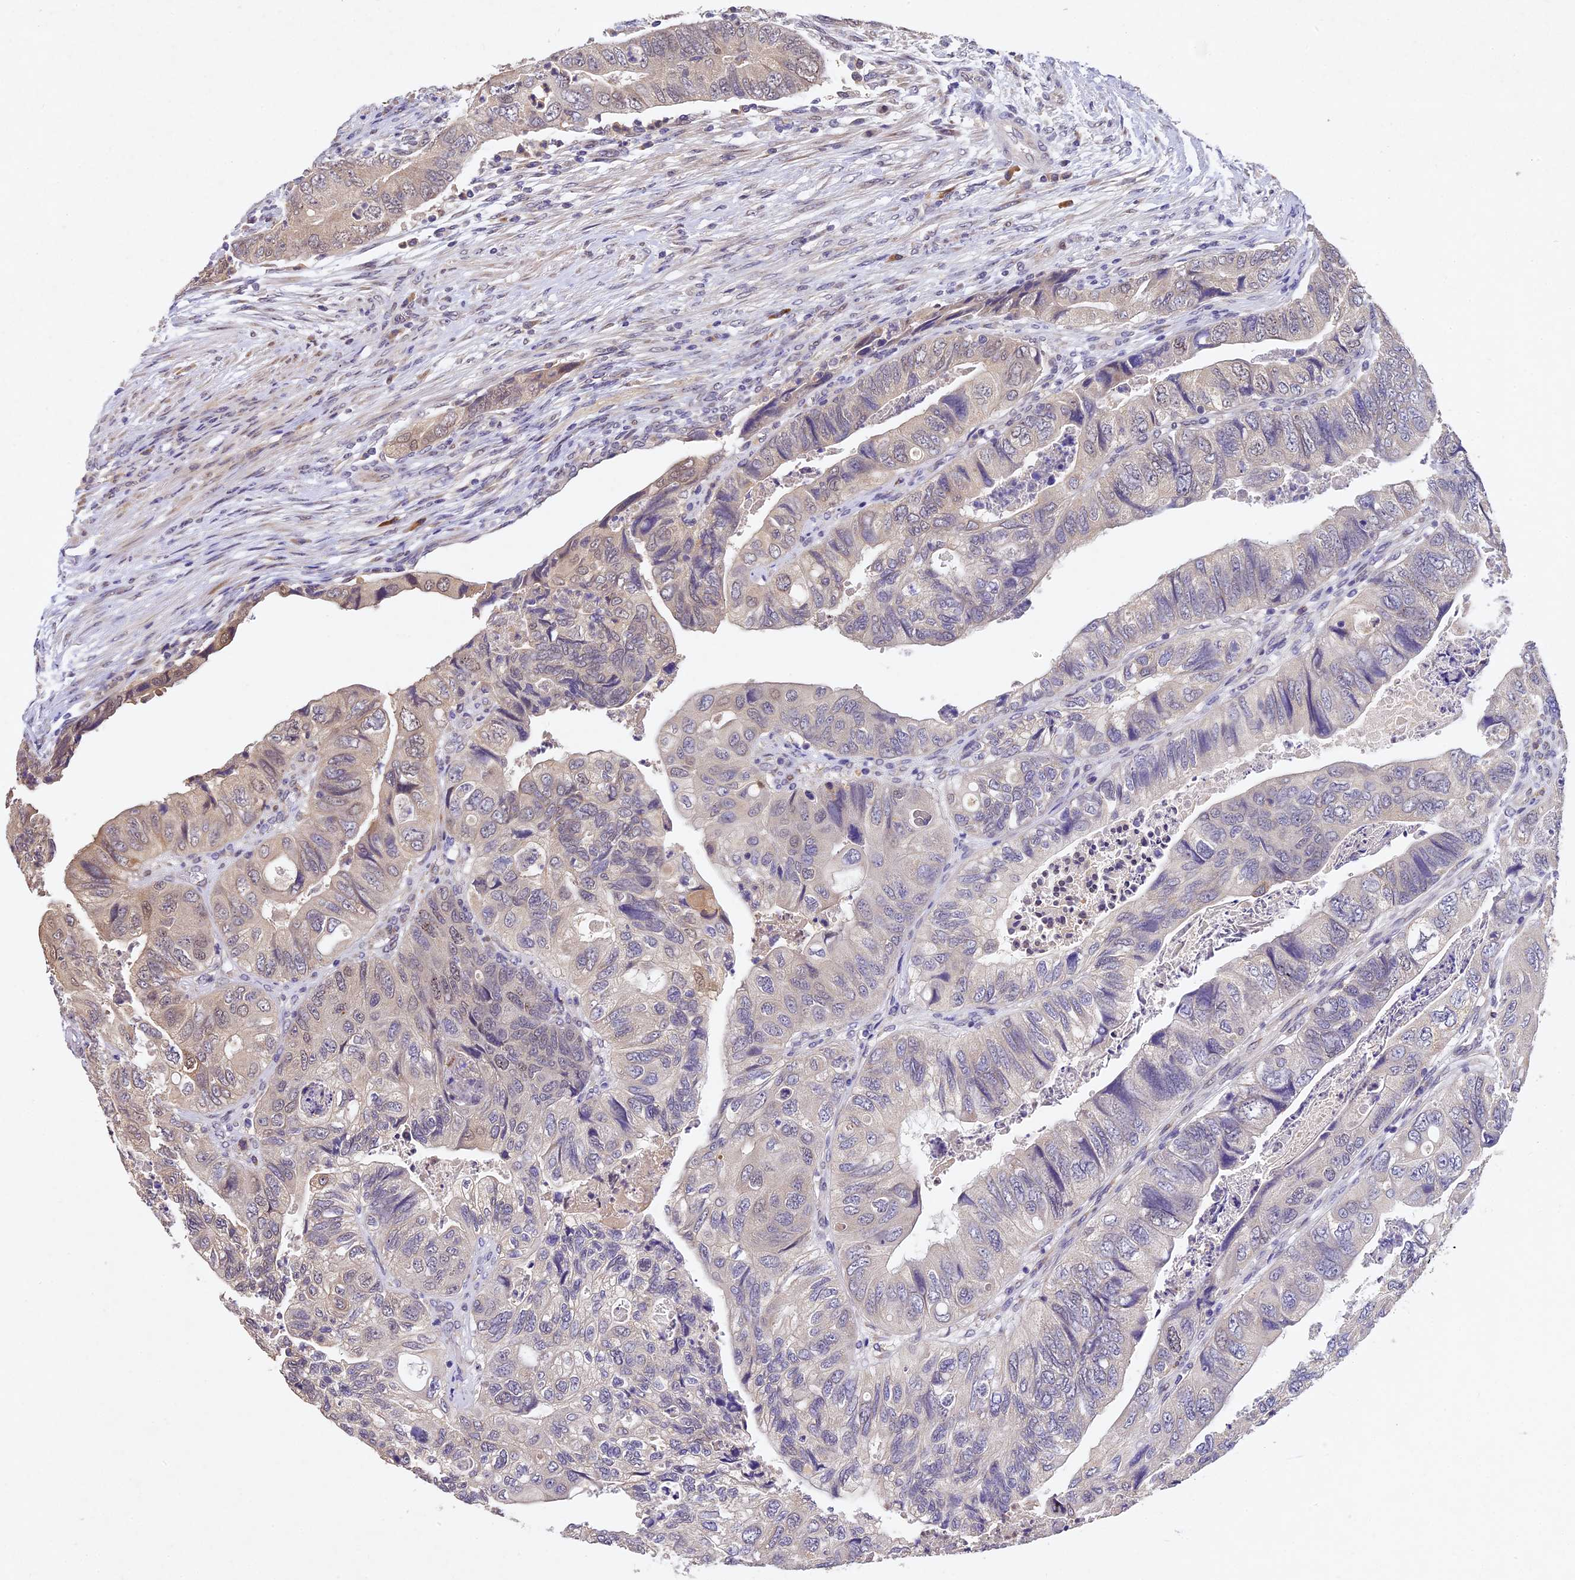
{"staining": {"intensity": "negative", "quantity": "none", "location": "none"}, "tissue": "colorectal cancer", "cell_type": "Tumor cells", "image_type": "cancer", "snomed": [{"axis": "morphology", "description": "Adenocarcinoma, NOS"}, {"axis": "topography", "description": "Rectum"}], "caption": "High magnification brightfield microscopy of colorectal adenocarcinoma stained with DAB (brown) and counterstained with hematoxylin (blue): tumor cells show no significant staining.", "gene": "TMEM39B", "patient": {"sex": "male", "age": 63}}